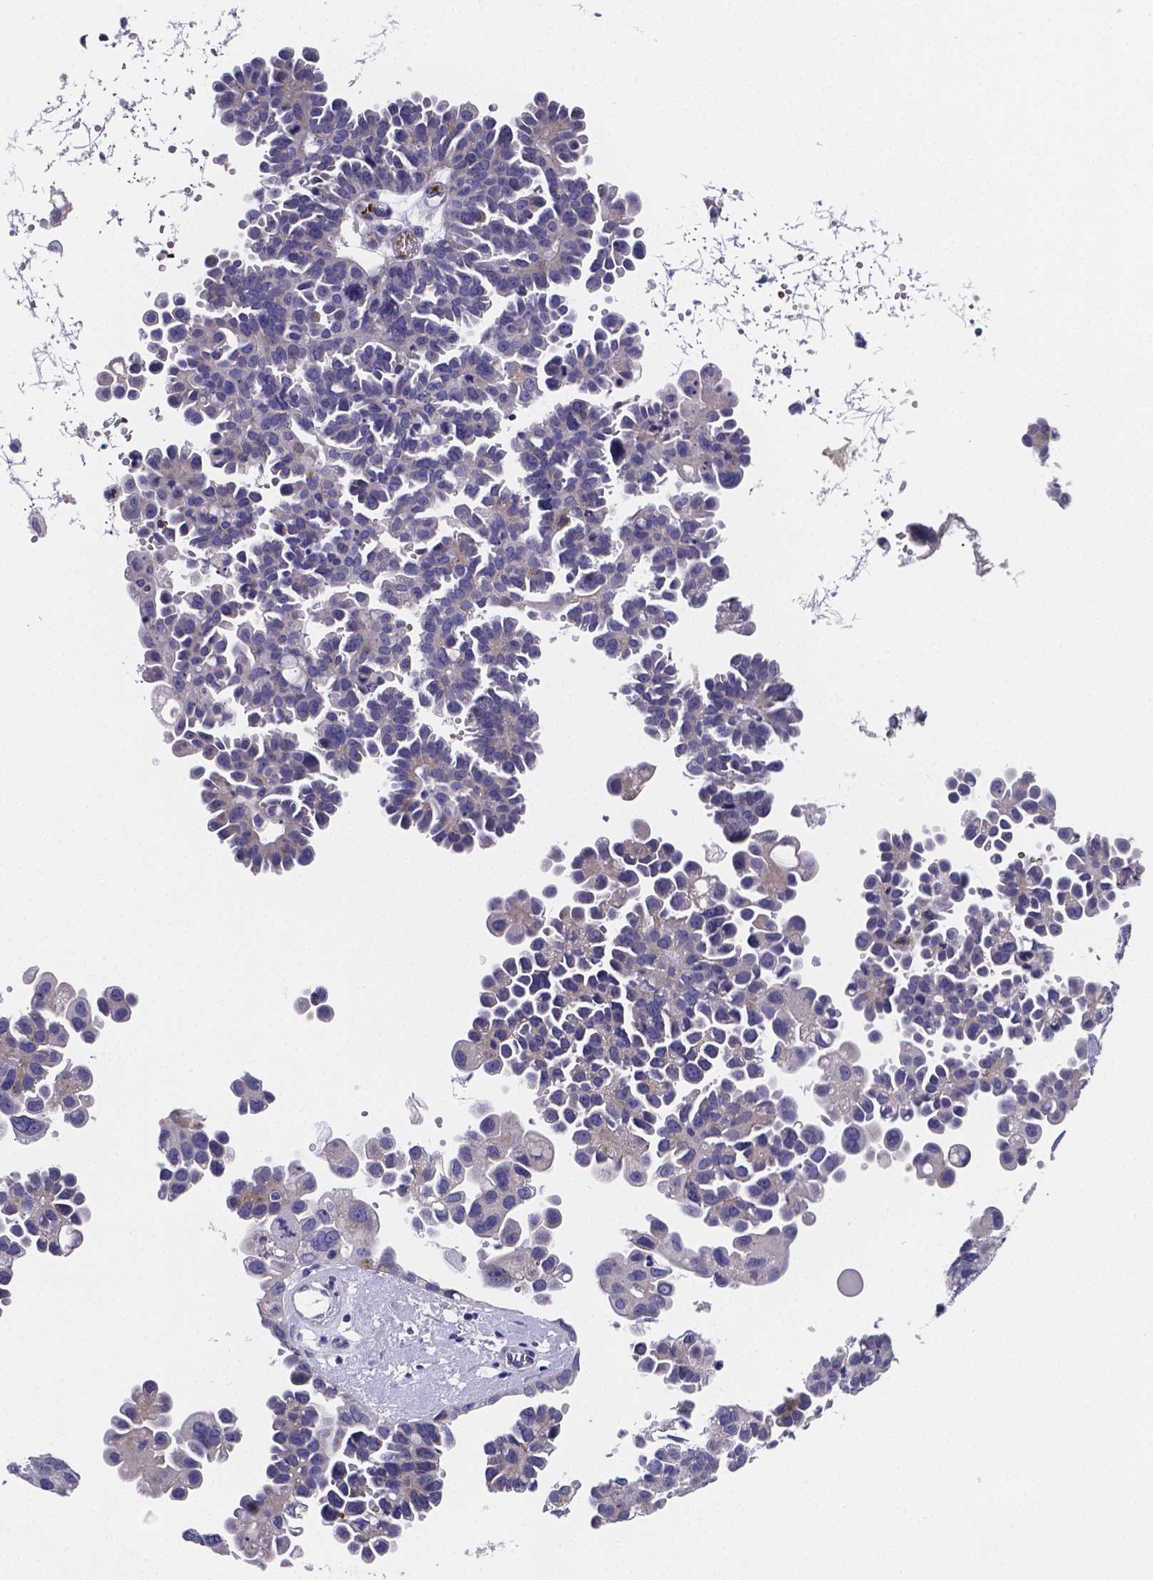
{"staining": {"intensity": "negative", "quantity": "none", "location": "none"}, "tissue": "ovarian cancer", "cell_type": "Tumor cells", "image_type": "cancer", "snomed": [{"axis": "morphology", "description": "Cystadenocarcinoma, serous, NOS"}, {"axis": "topography", "description": "Ovary"}], "caption": "DAB immunohistochemical staining of human ovarian cancer exhibits no significant staining in tumor cells.", "gene": "GABRA3", "patient": {"sex": "female", "age": 53}}